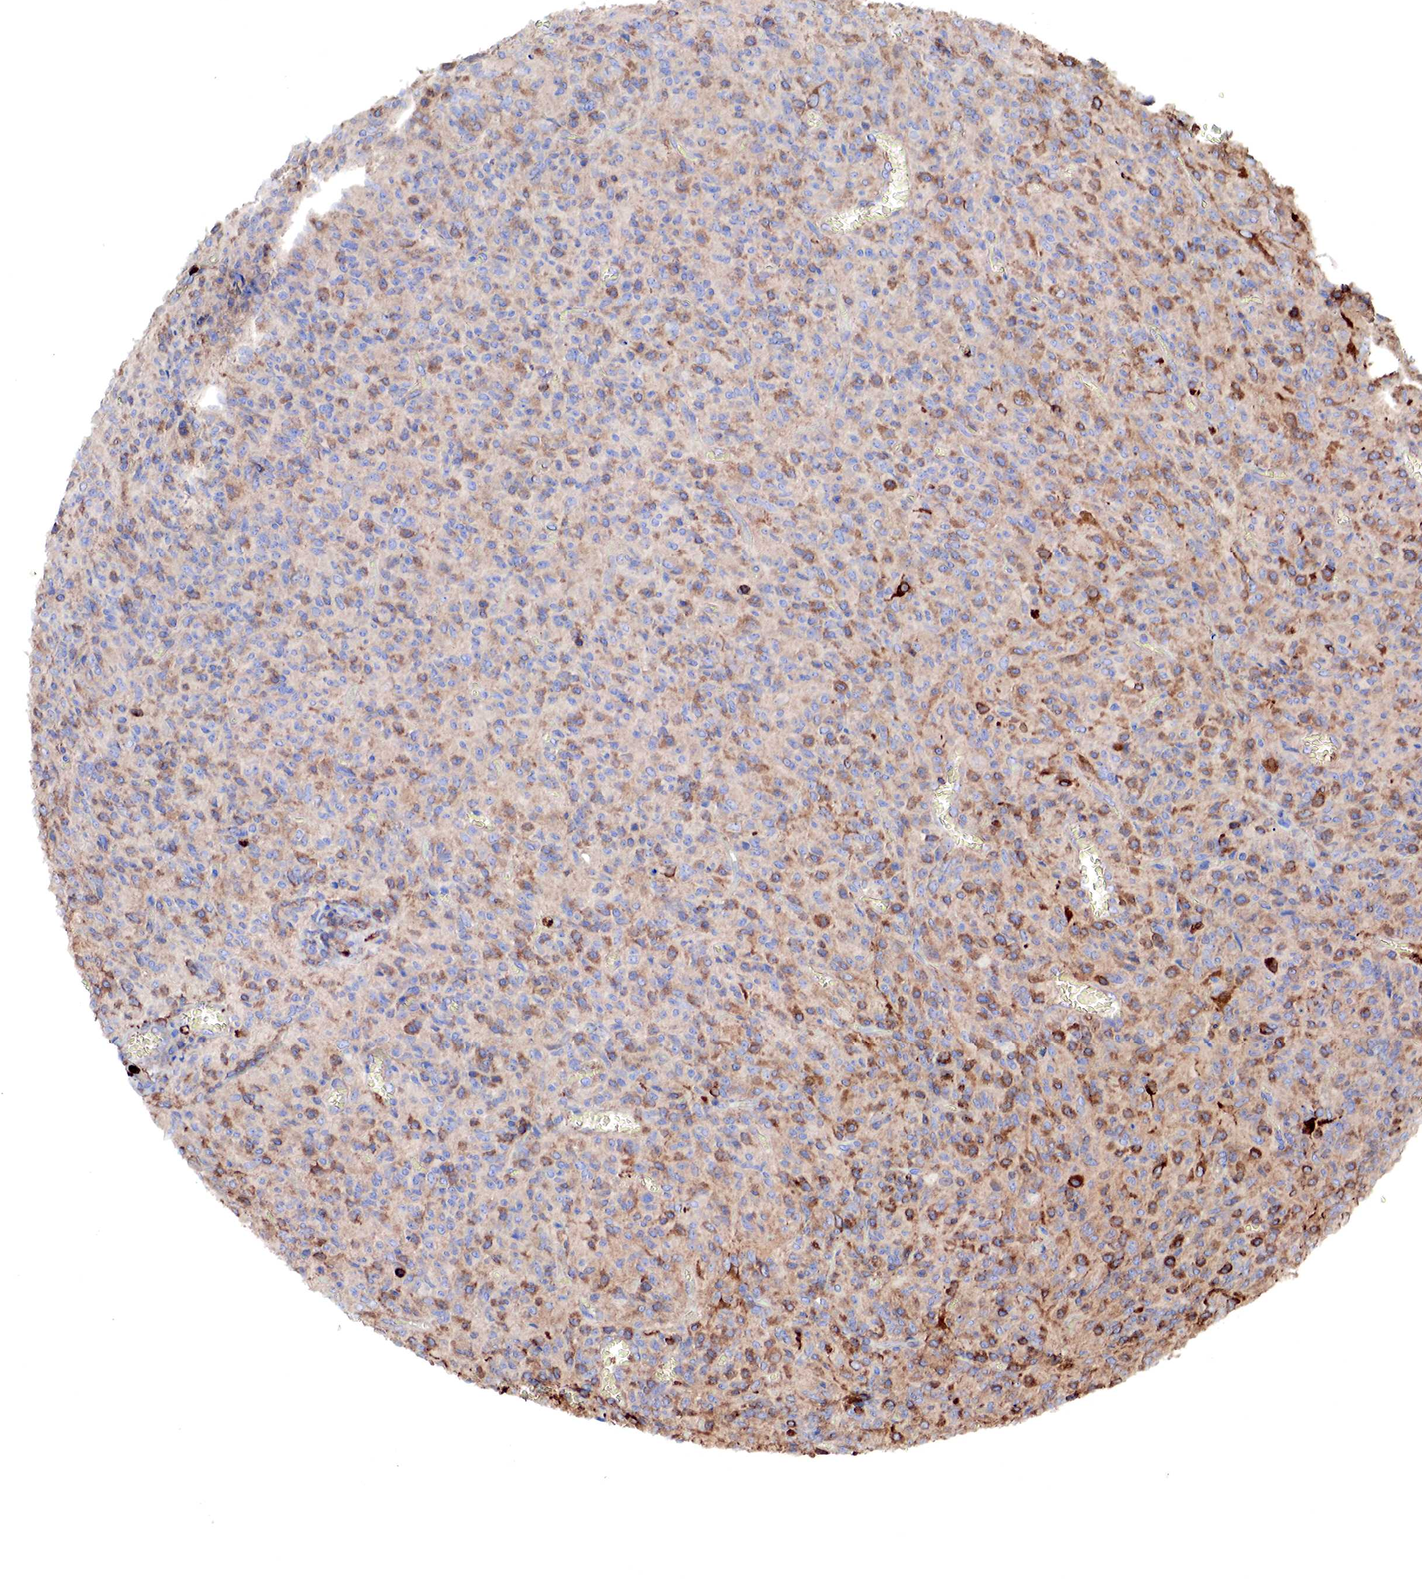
{"staining": {"intensity": "moderate", "quantity": "25%-75%", "location": "cytoplasmic/membranous"}, "tissue": "glioma", "cell_type": "Tumor cells", "image_type": "cancer", "snomed": [{"axis": "morphology", "description": "Glioma, malignant, High grade"}, {"axis": "topography", "description": "Brain"}], "caption": "Human malignant glioma (high-grade) stained with a brown dye reveals moderate cytoplasmic/membranous positive positivity in about 25%-75% of tumor cells.", "gene": "G6PD", "patient": {"sex": "male", "age": 56}}